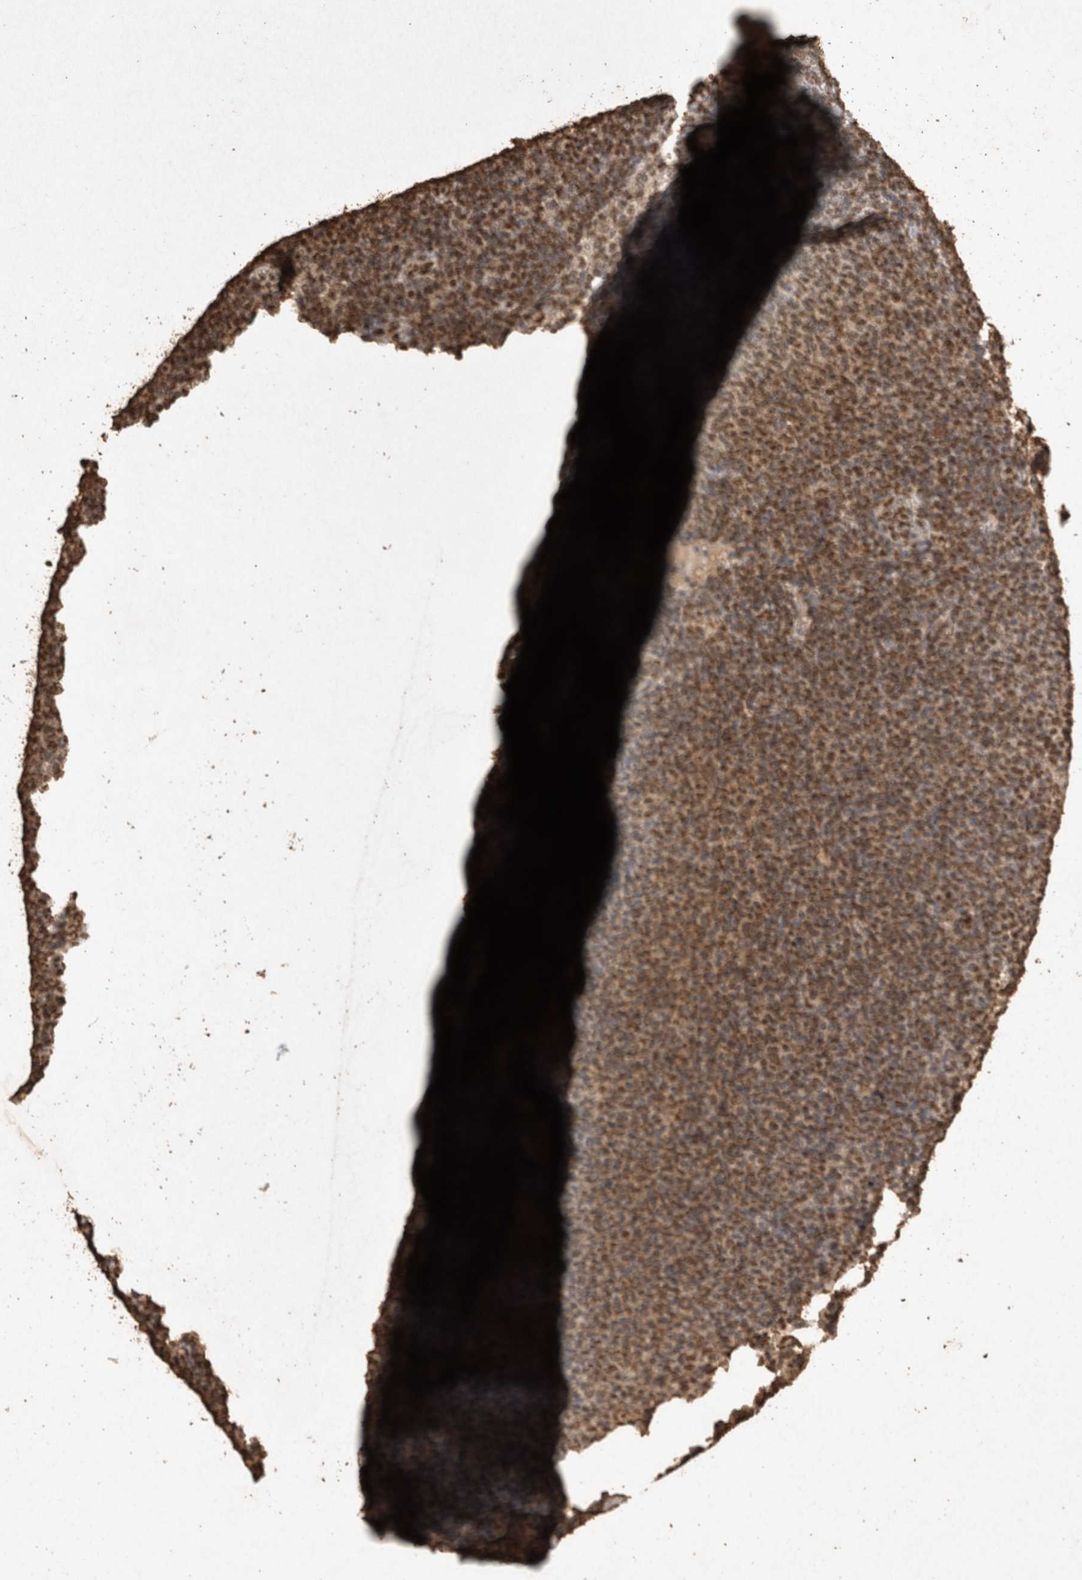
{"staining": {"intensity": "moderate", "quantity": ">75%", "location": "nuclear"}, "tissue": "lymphoma", "cell_type": "Tumor cells", "image_type": "cancer", "snomed": [{"axis": "morphology", "description": "Malignant lymphoma, non-Hodgkin's type, Low grade"}, {"axis": "topography", "description": "Lymph node"}], "caption": "Lymphoma stained with a protein marker shows moderate staining in tumor cells.", "gene": "OAS2", "patient": {"sex": "male", "age": 66}}